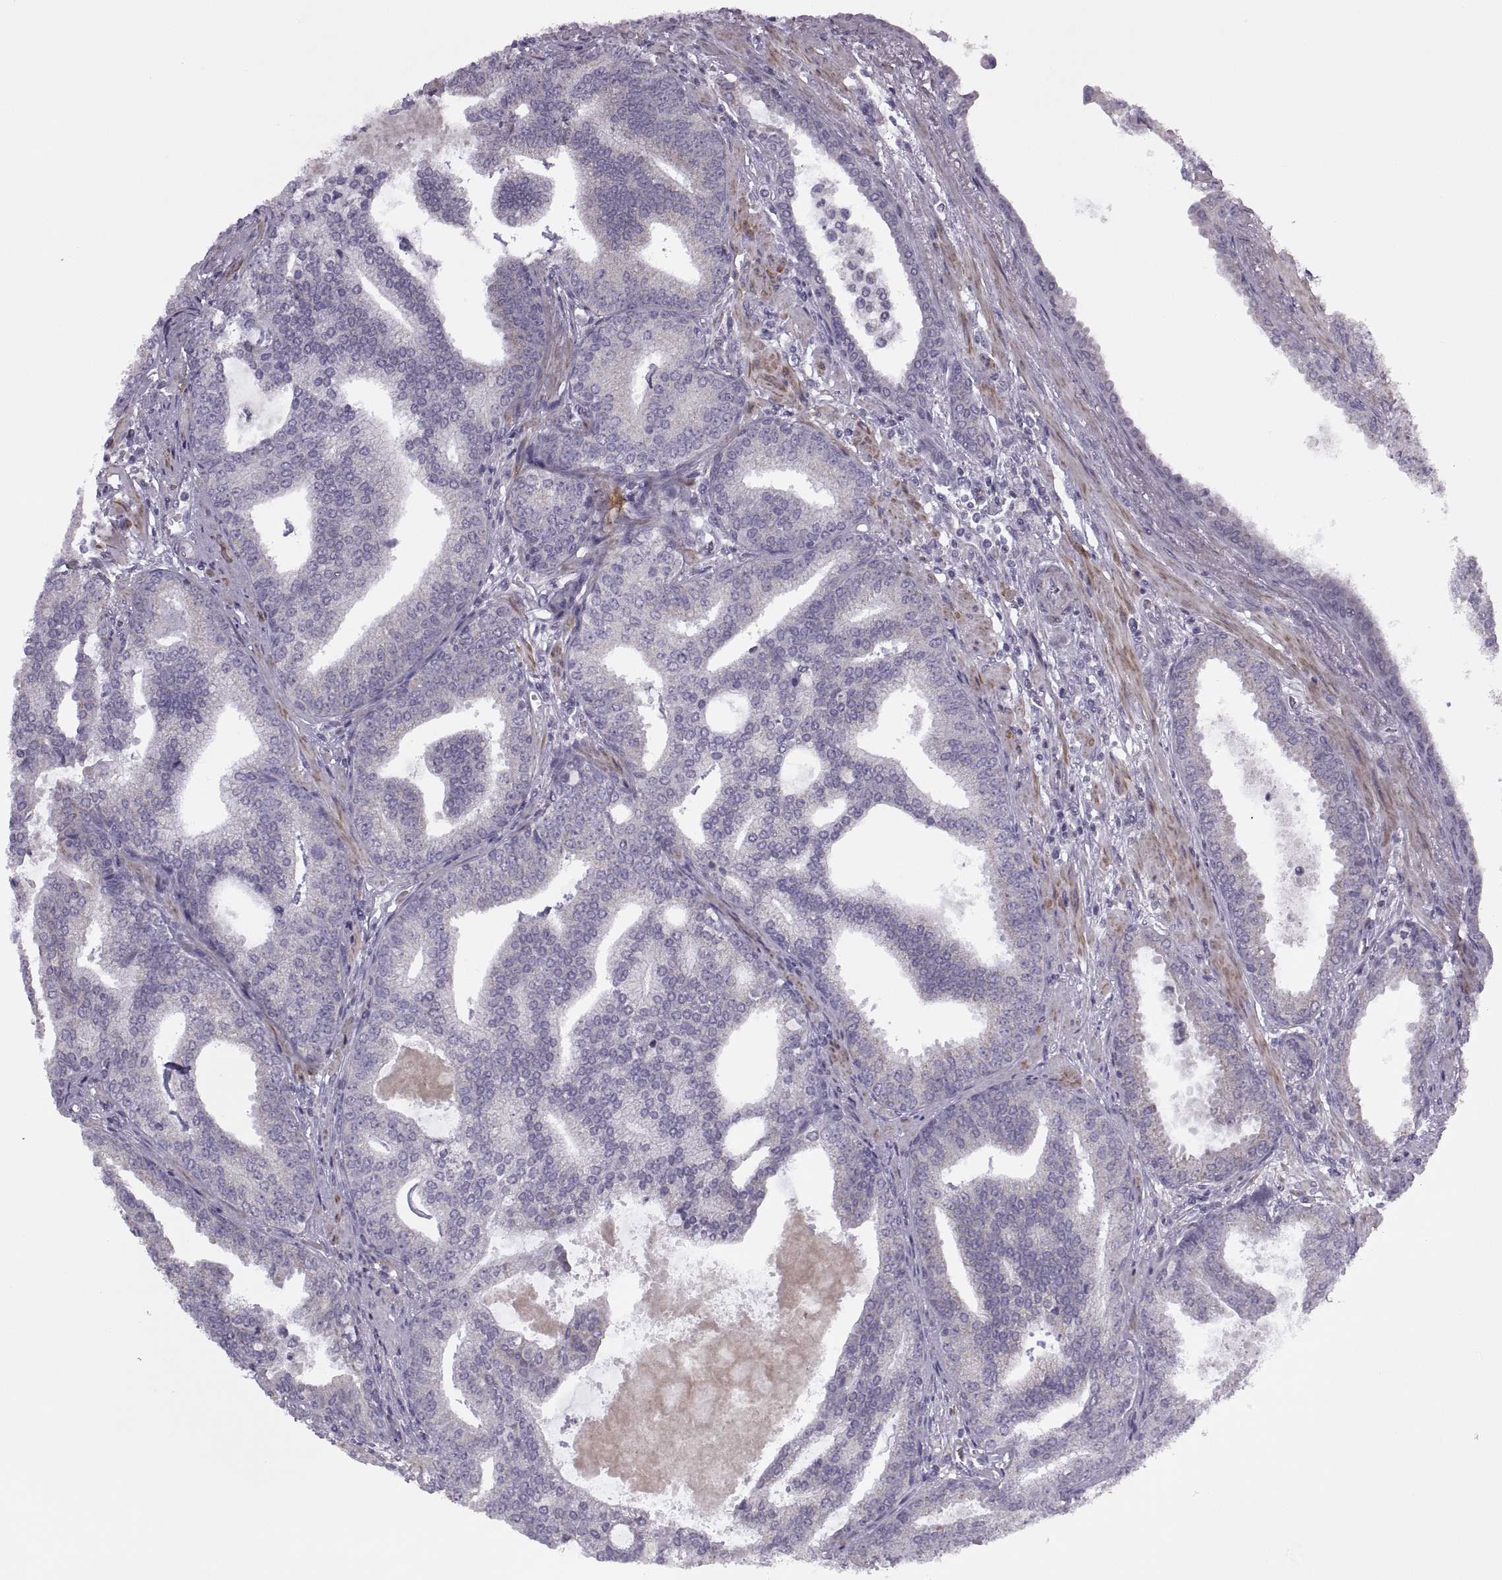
{"staining": {"intensity": "weak", "quantity": "25%-75%", "location": "cytoplasmic/membranous"}, "tissue": "prostate cancer", "cell_type": "Tumor cells", "image_type": "cancer", "snomed": [{"axis": "morphology", "description": "Adenocarcinoma, NOS"}, {"axis": "topography", "description": "Prostate"}], "caption": "Tumor cells show weak cytoplasmic/membranous positivity in approximately 25%-75% of cells in prostate adenocarcinoma. The protein is shown in brown color, while the nuclei are stained blue.", "gene": "RIPK4", "patient": {"sex": "male", "age": 64}}